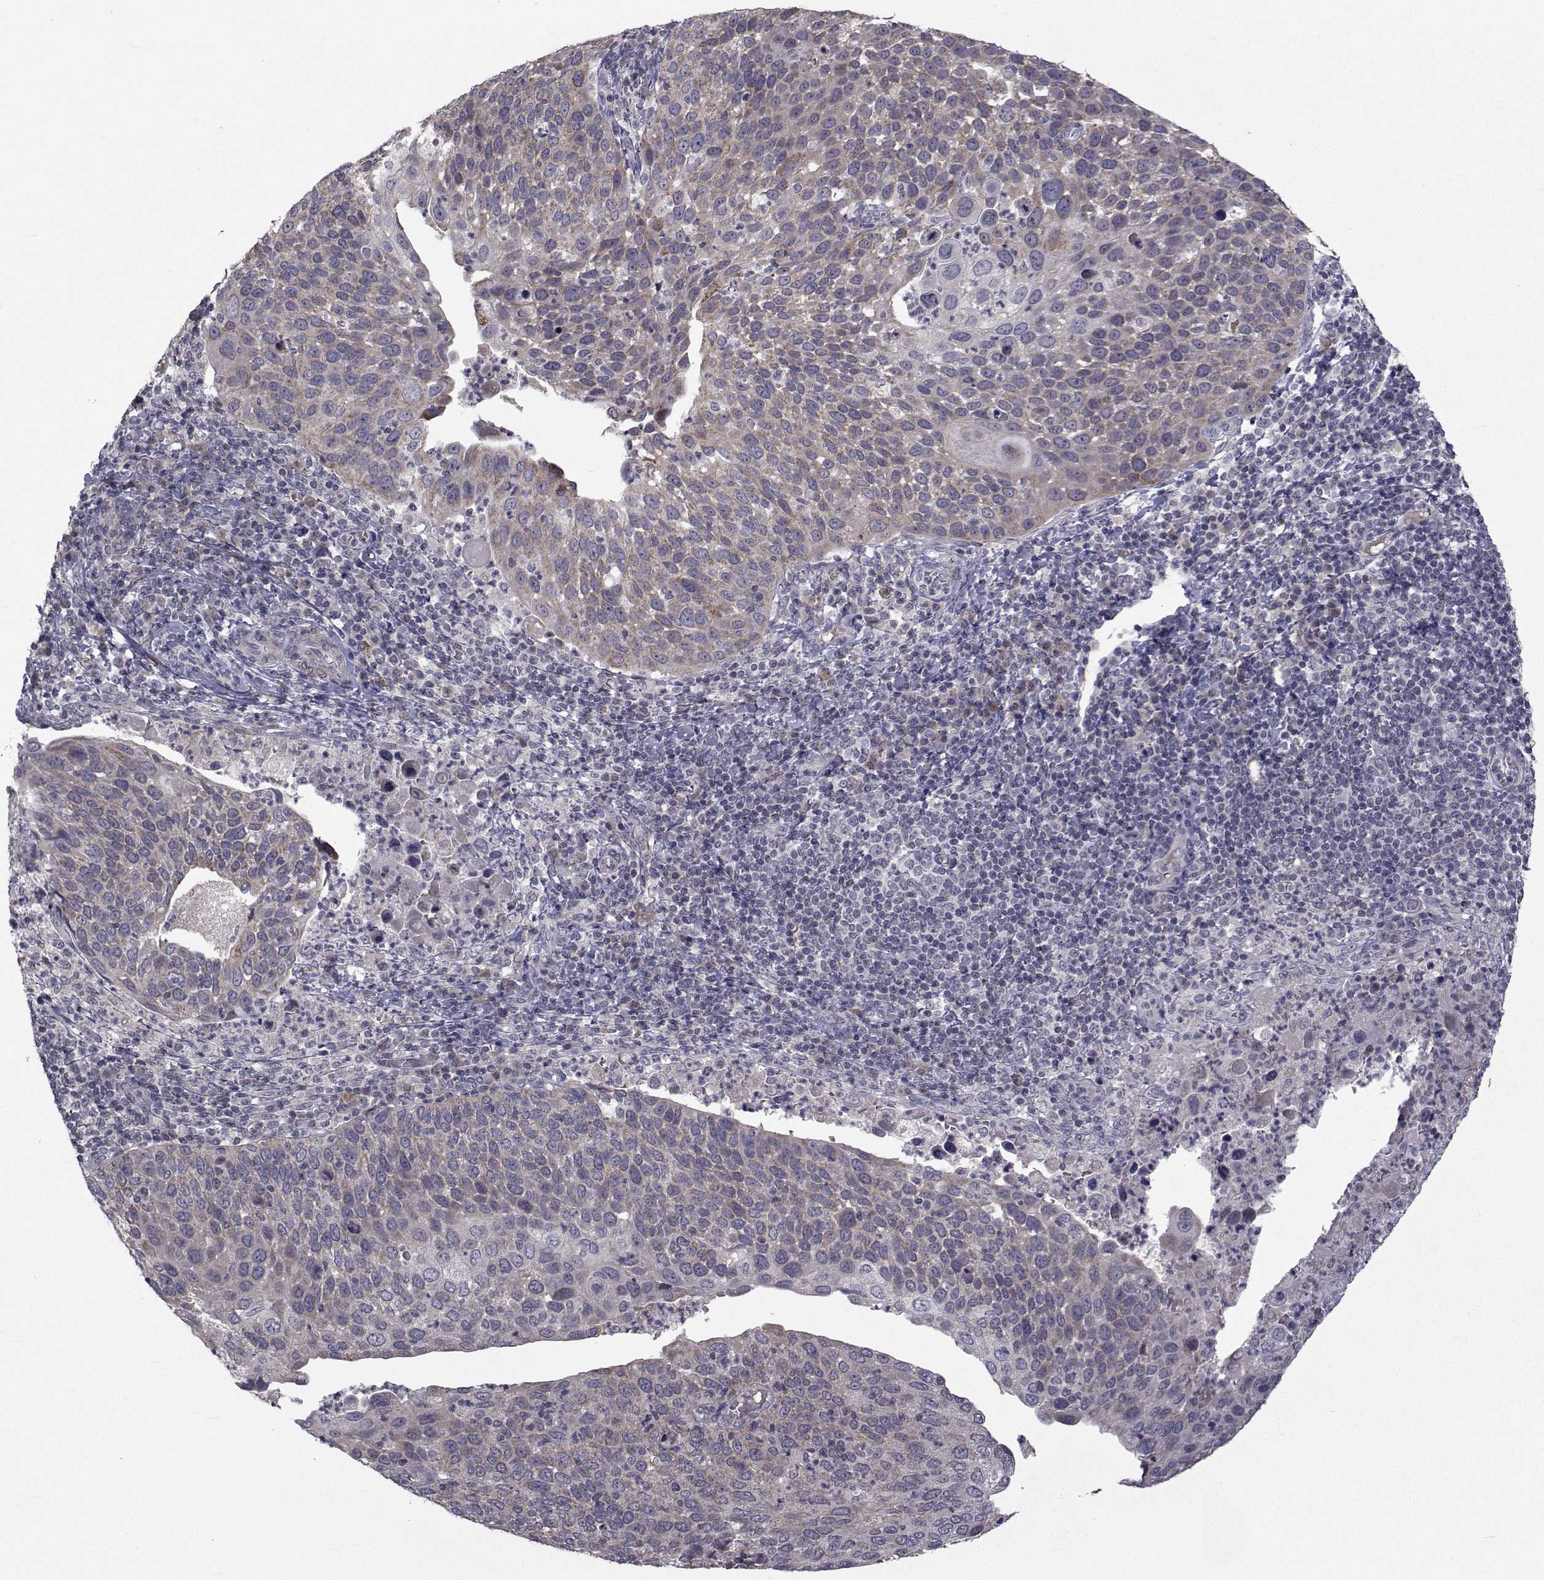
{"staining": {"intensity": "weak", "quantity": "25%-75%", "location": "cytoplasmic/membranous"}, "tissue": "cervical cancer", "cell_type": "Tumor cells", "image_type": "cancer", "snomed": [{"axis": "morphology", "description": "Squamous cell carcinoma, NOS"}, {"axis": "topography", "description": "Cervix"}], "caption": "Cervical cancer tissue shows weak cytoplasmic/membranous expression in approximately 25%-75% of tumor cells", "gene": "FDXR", "patient": {"sex": "female", "age": 54}}